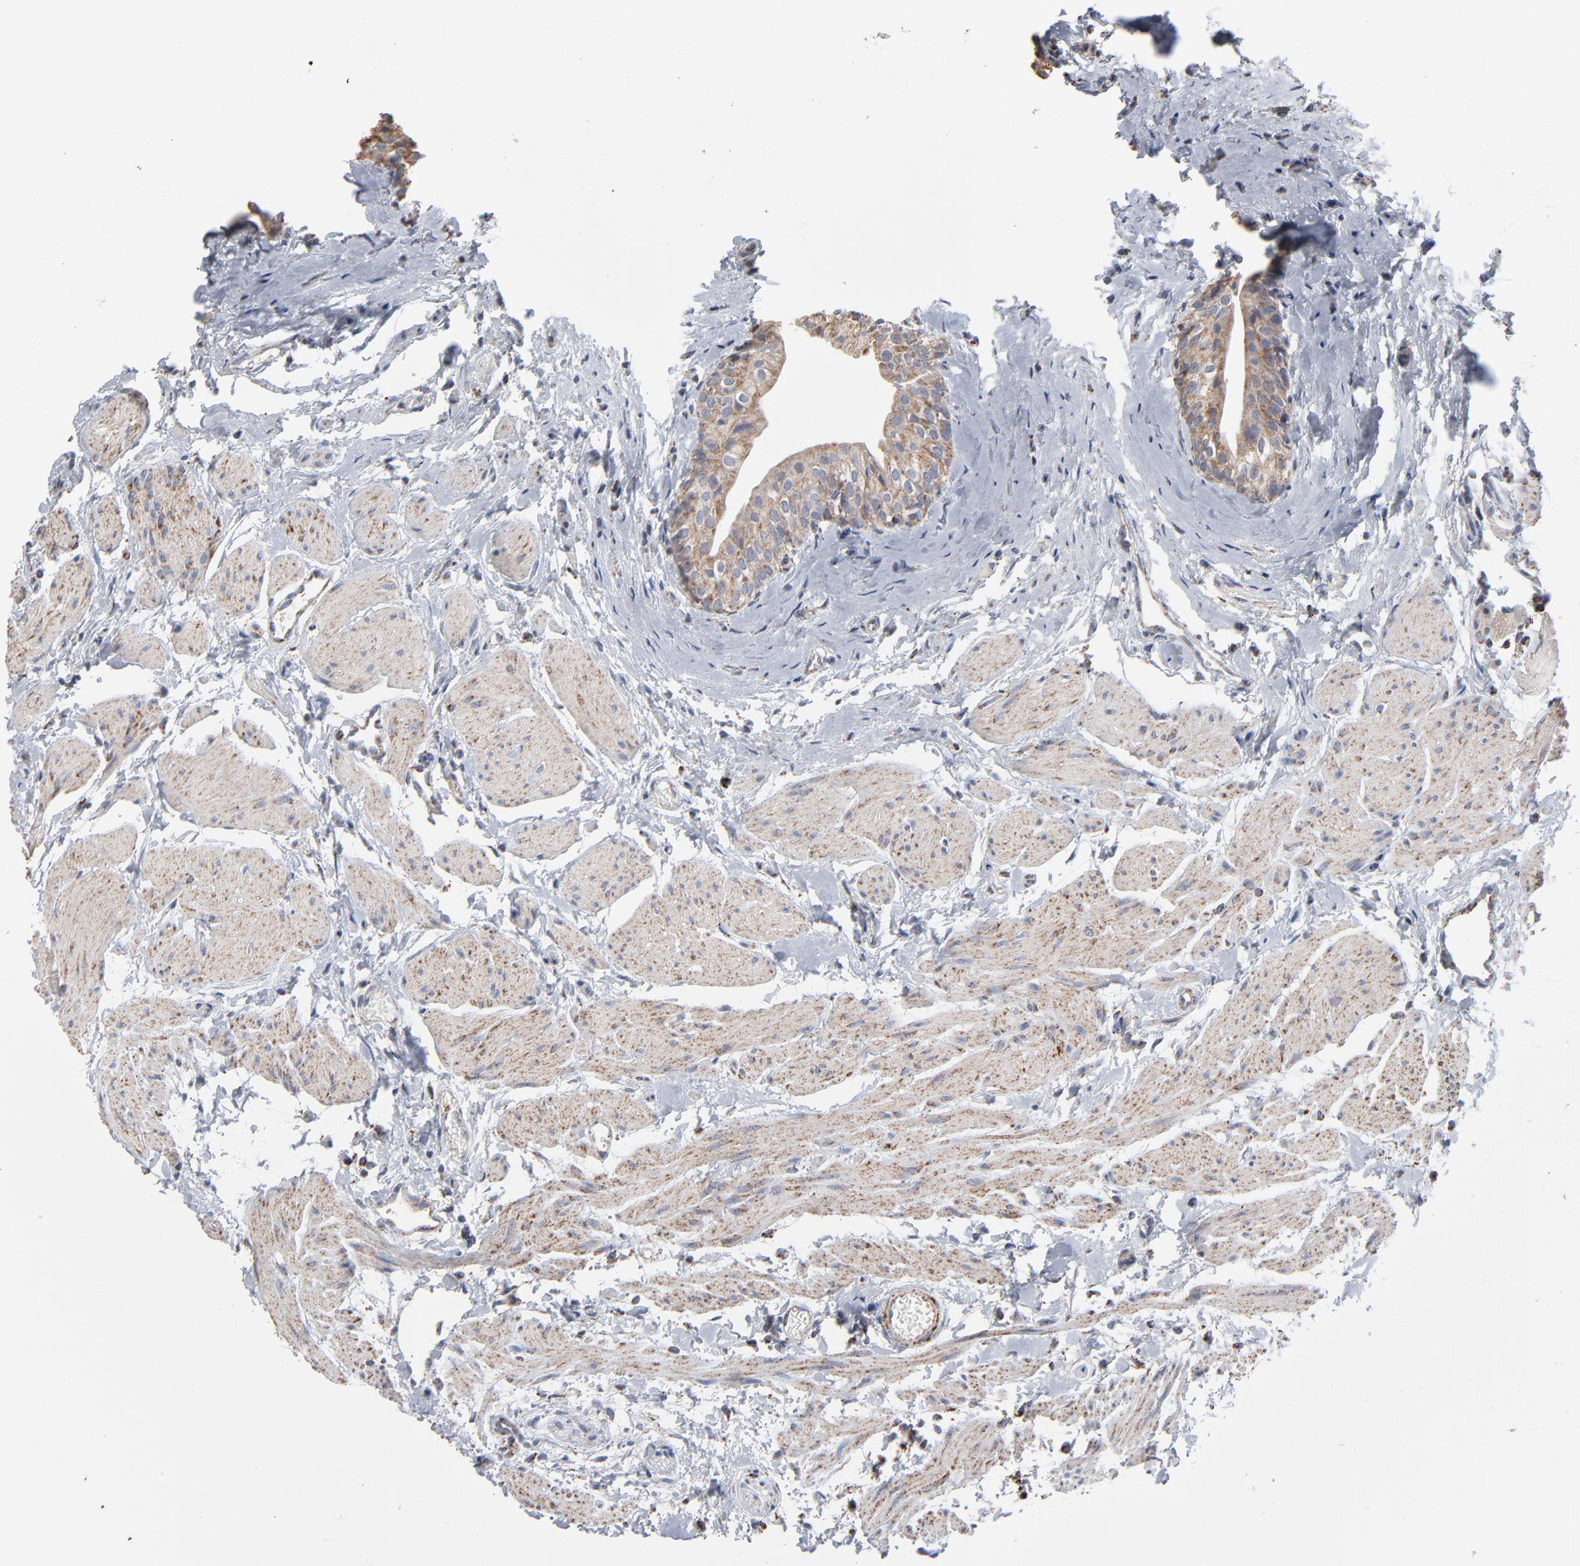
{"staining": {"intensity": "strong", "quantity": ">75%", "location": "cytoplasmic/membranous"}, "tissue": "urinary bladder", "cell_type": "Urothelial cells", "image_type": "normal", "snomed": [{"axis": "morphology", "description": "Normal tissue, NOS"}, {"axis": "topography", "description": "Urinary bladder"}], "caption": "Brown immunohistochemical staining in benign human urinary bladder demonstrates strong cytoplasmic/membranous staining in approximately >75% of urothelial cells.", "gene": "UQCRC1", "patient": {"sex": "male", "age": 59}}